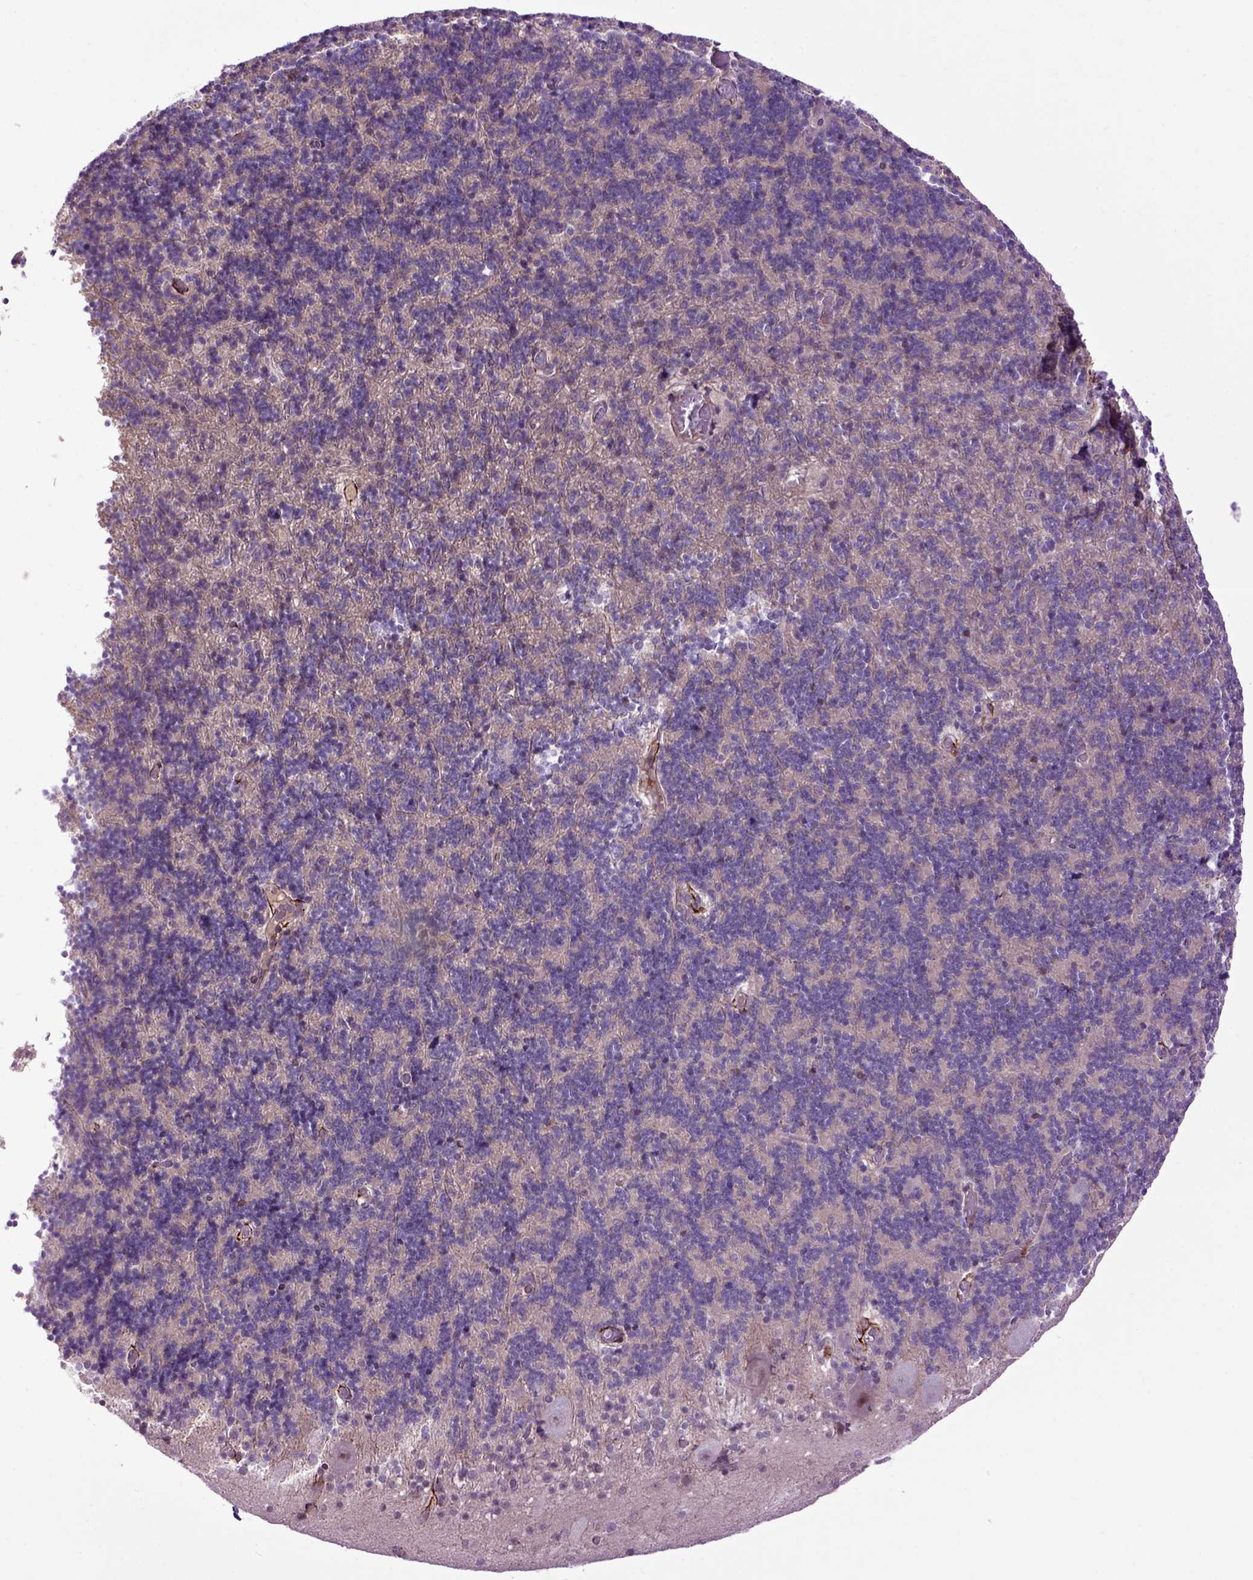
{"staining": {"intensity": "negative", "quantity": "none", "location": "none"}, "tissue": "cerebellum", "cell_type": "Cells in granular layer", "image_type": "normal", "snomed": [{"axis": "morphology", "description": "Normal tissue, NOS"}, {"axis": "topography", "description": "Cerebellum"}], "caption": "A high-resolution micrograph shows immunohistochemistry (IHC) staining of benign cerebellum, which demonstrates no significant positivity in cells in granular layer. Nuclei are stained in blue.", "gene": "EMILIN3", "patient": {"sex": "male", "age": 70}}